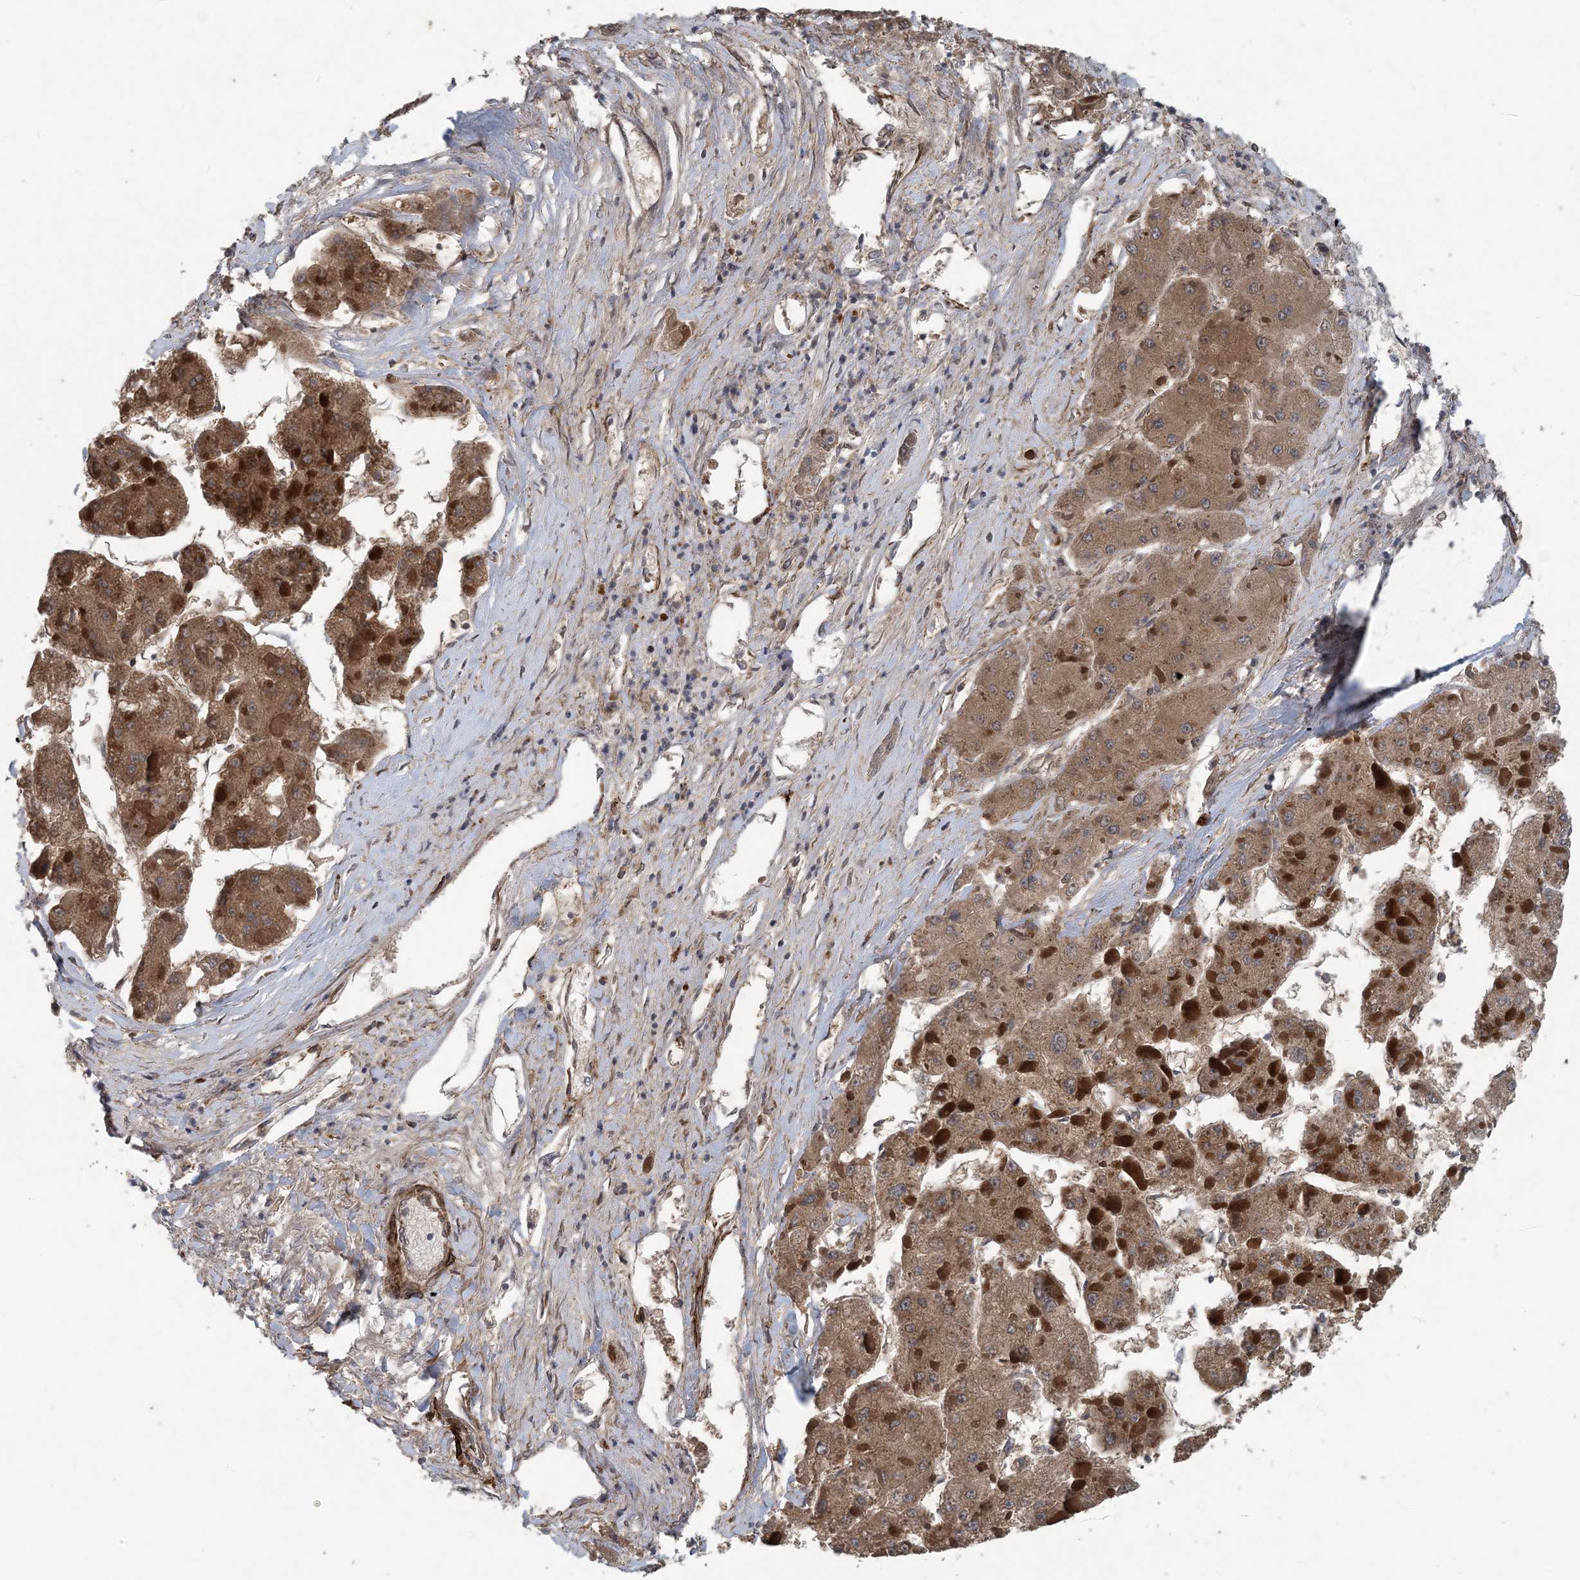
{"staining": {"intensity": "moderate", "quantity": ">75%", "location": "cytoplasmic/membranous"}, "tissue": "liver cancer", "cell_type": "Tumor cells", "image_type": "cancer", "snomed": [{"axis": "morphology", "description": "Carcinoma, Hepatocellular, NOS"}, {"axis": "topography", "description": "Liver"}], "caption": "High-power microscopy captured an IHC histopathology image of liver hepatocellular carcinoma, revealing moderate cytoplasmic/membranous positivity in about >75% of tumor cells.", "gene": "MYO9B", "patient": {"sex": "female", "age": 73}}